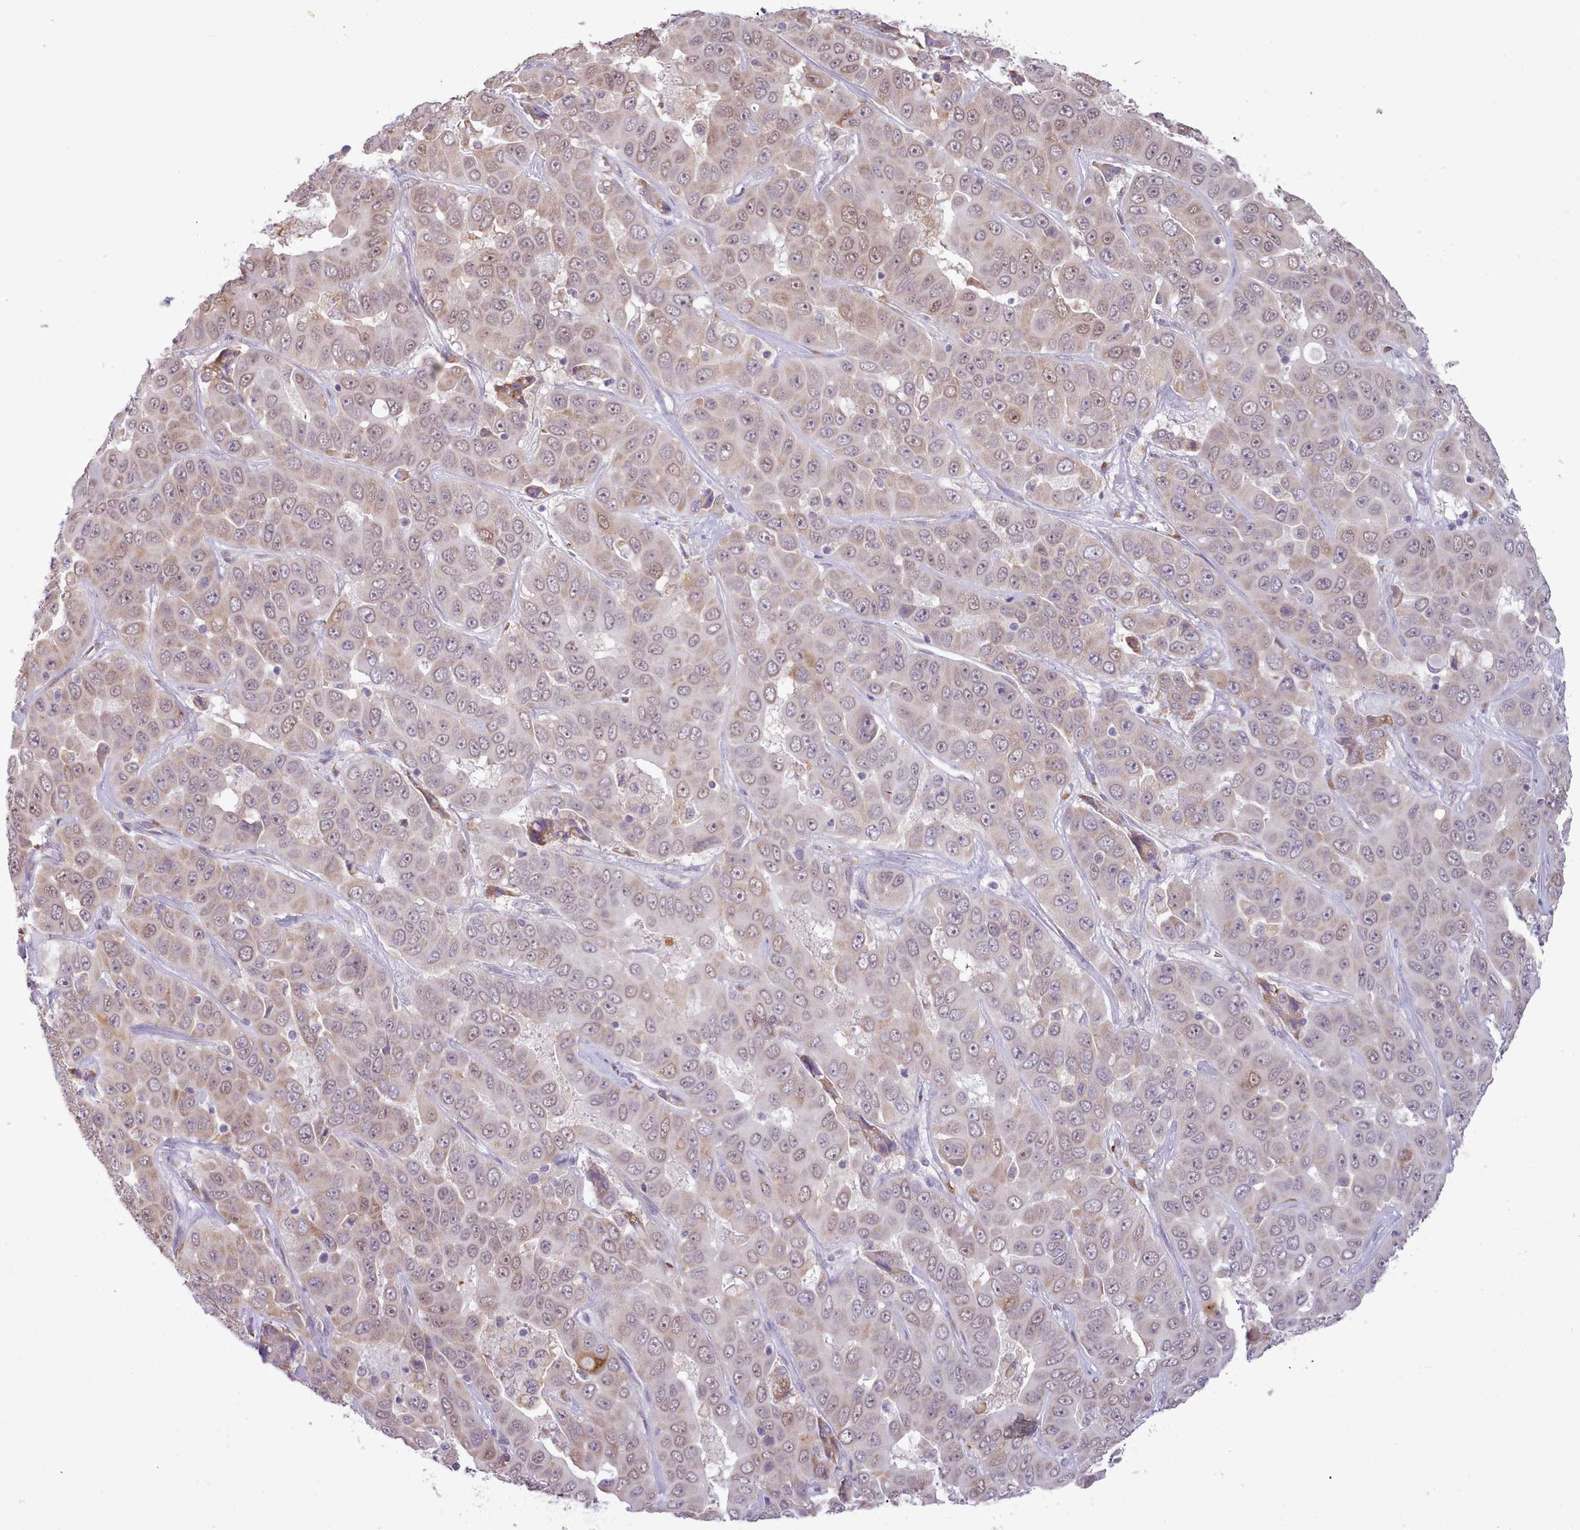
{"staining": {"intensity": "weak", "quantity": ">75%", "location": "cytoplasmic/membranous,nuclear"}, "tissue": "liver cancer", "cell_type": "Tumor cells", "image_type": "cancer", "snomed": [{"axis": "morphology", "description": "Cholangiocarcinoma"}, {"axis": "topography", "description": "Liver"}], "caption": "Human liver cholangiocarcinoma stained with a brown dye shows weak cytoplasmic/membranous and nuclear positive positivity in about >75% of tumor cells.", "gene": "SEC61B", "patient": {"sex": "female", "age": 52}}